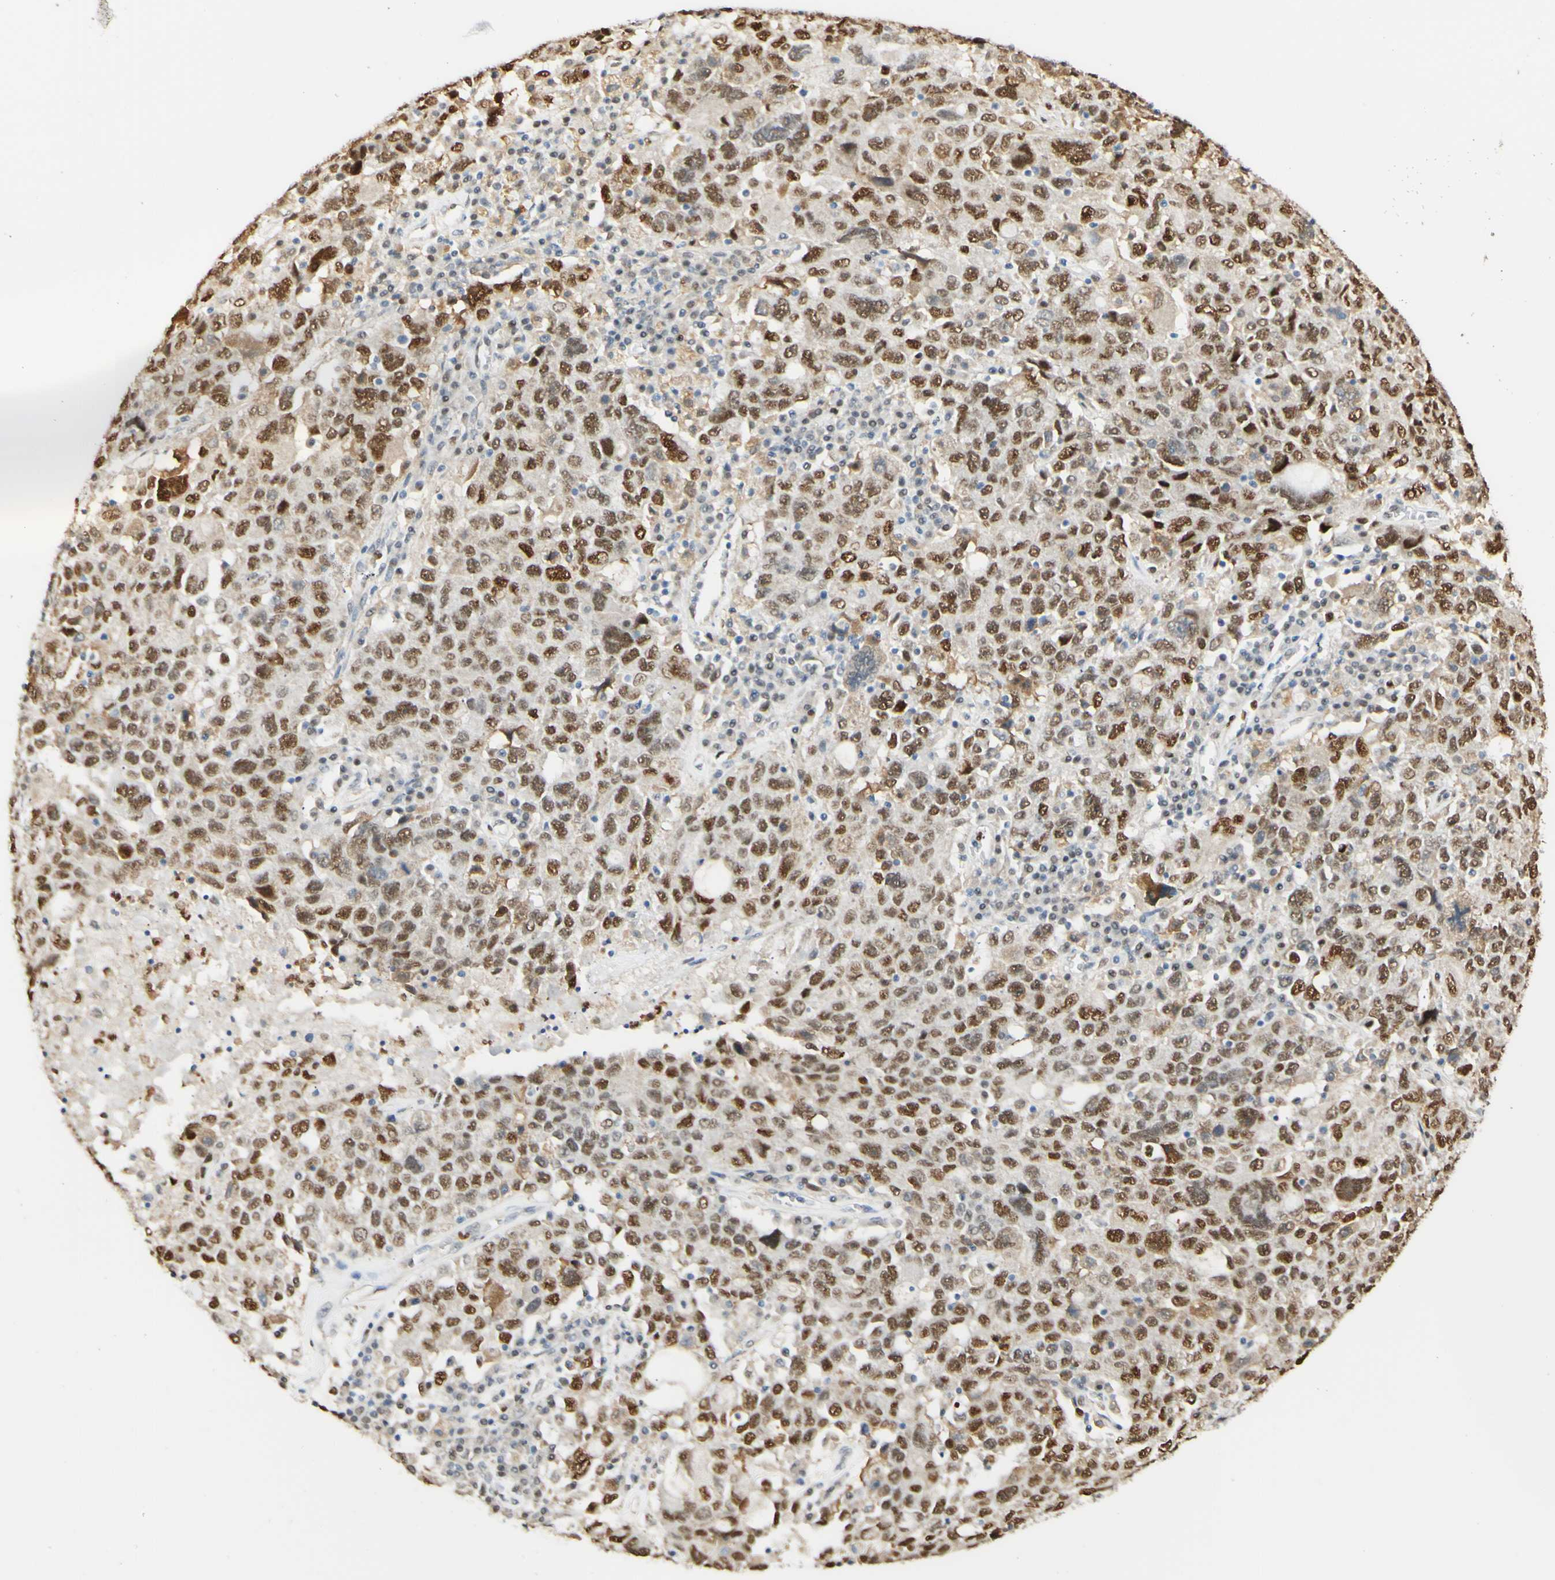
{"staining": {"intensity": "moderate", "quantity": ">75%", "location": "nuclear"}, "tissue": "ovarian cancer", "cell_type": "Tumor cells", "image_type": "cancer", "snomed": [{"axis": "morphology", "description": "Carcinoma, endometroid"}, {"axis": "topography", "description": "Ovary"}], "caption": "Immunohistochemistry of human ovarian cancer shows medium levels of moderate nuclear staining in approximately >75% of tumor cells.", "gene": "MAP3K4", "patient": {"sex": "female", "age": 62}}